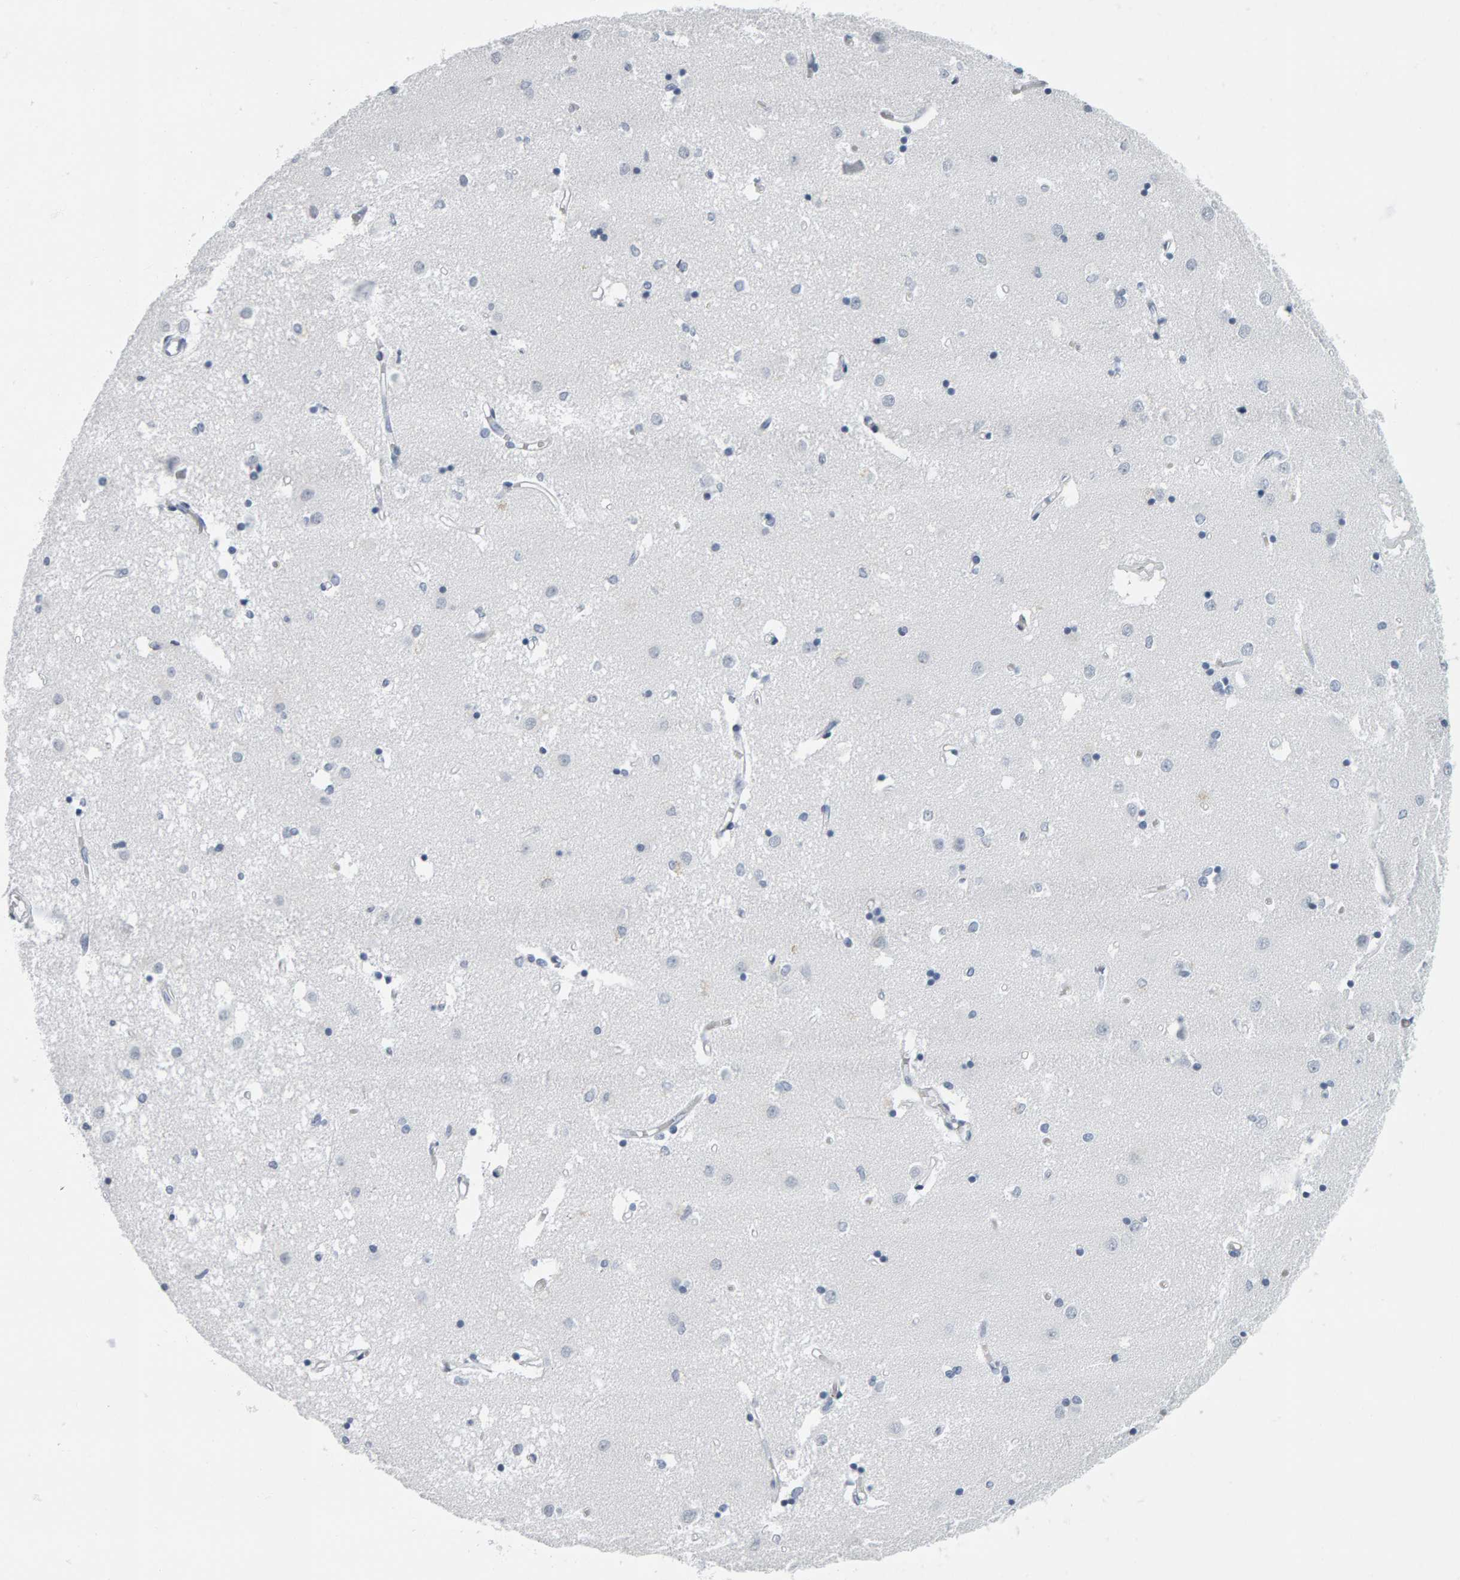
{"staining": {"intensity": "negative", "quantity": "none", "location": "none"}, "tissue": "caudate", "cell_type": "Glial cells", "image_type": "normal", "snomed": [{"axis": "morphology", "description": "Normal tissue, NOS"}, {"axis": "topography", "description": "Lateral ventricle wall"}], "caption": "Immunohistochemistry micrograph of normal caudate stained for a protein (brown), which displays no positivity in glial cells. (DAB IHC with hematoxylin counter stain).", "gene": "SPACA3", "patient": {"sex": "male", "age": 45}}